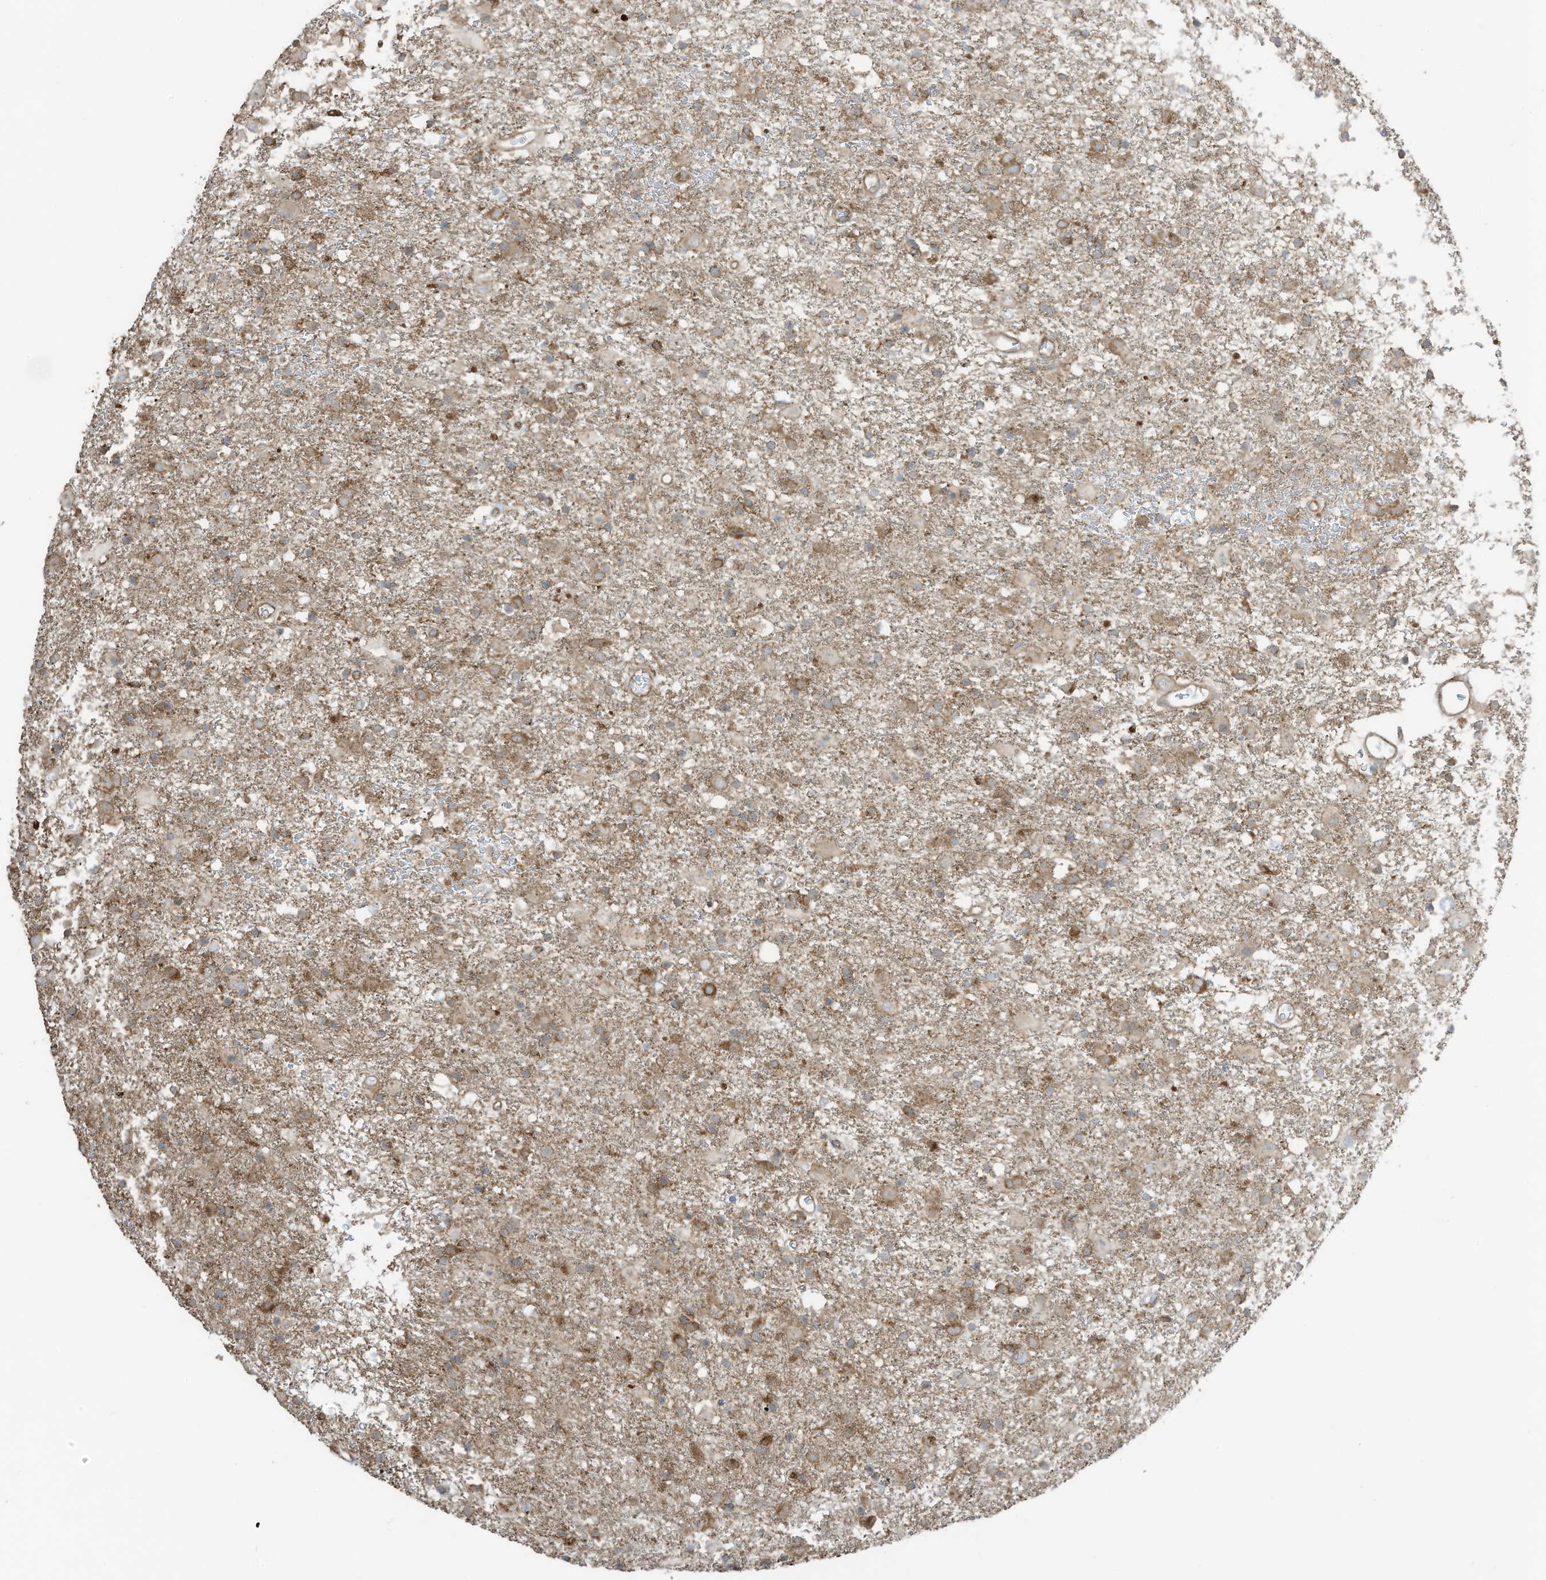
{"staining": {"intensity": "moderate", "quantity": "25%-75%", "location": "cytoplasmic/membranous"}, "tissue": "glioma", "cell_type": "Tumor cells", "image_type": "cancer", "snomed": [{"axis": "morphology", "description": "Glioma, malignant, Low grade"}, {"axis": "topography", "description": "Brain"}], "caption": "A medium amount of moderate cytoplasmic/membranous staining is appreciated in about 25%-75% of tumor cells in malignant glioma (low-grade) tissue. The protein of interest is stained brown, and the nuclei are stained in blue (DAB IHC with brightfield microscopy, high magnification).", "gene": "CGAS", "patient": {"sex": "male", "age": 65}}